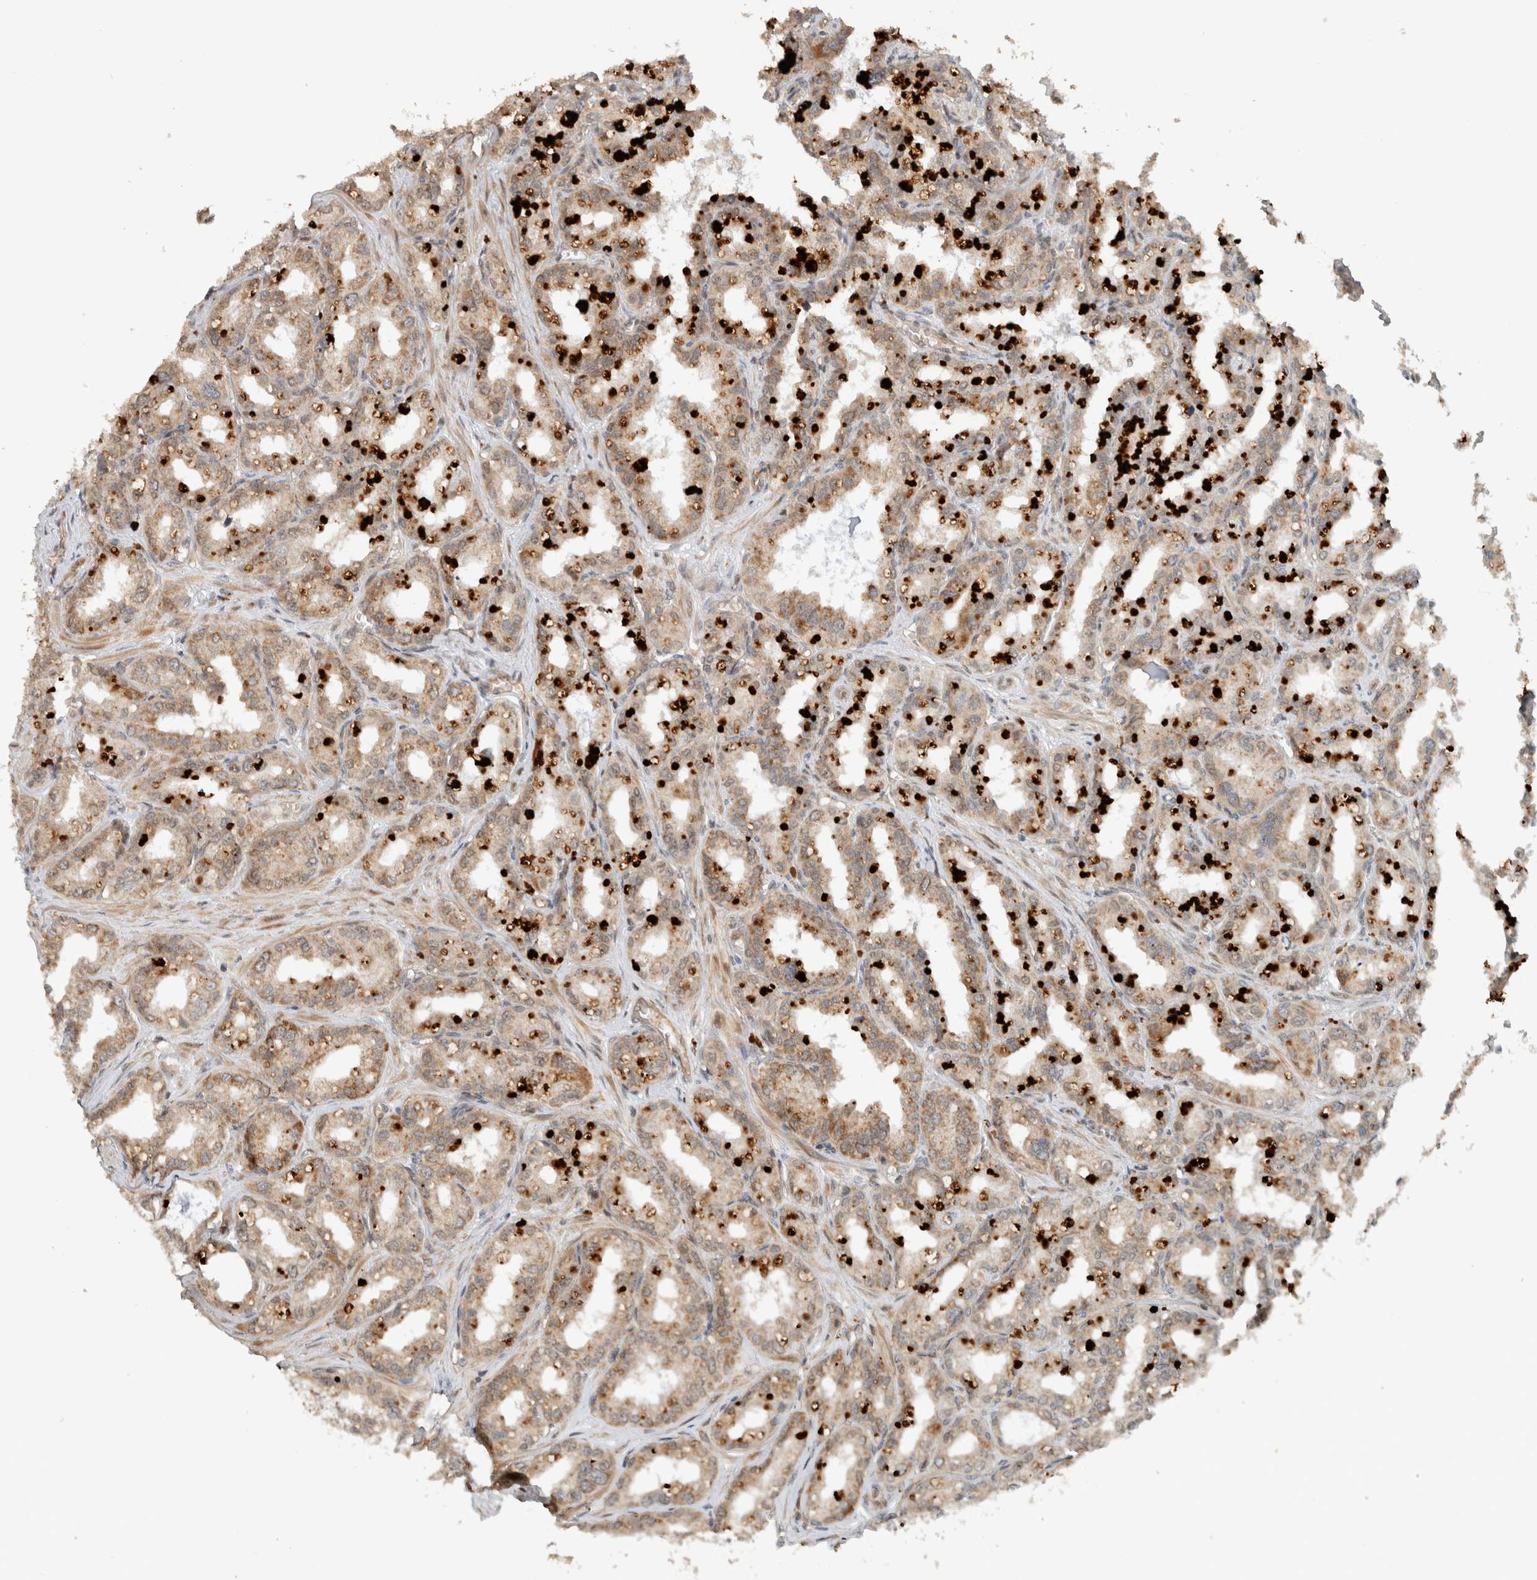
{"staining": {"intensity": "moderate", "quantity": ">75%", "location": "cytoplasmic/membranous"}, "tissue": "seminal vesicle", "cell_type": "Glandular cells", "image_type": "normal", "snomed": [{"axis": "morphology", "description": "Normal tissue, NOS"}, {"axis": "topography", "description": "Prostate"}, {"axis": "topography", "description": "Seminal veicle"}], "caption": "A medium amount of moderate cytoplasmic/membranous expression is seen in about >75% of glandular cells in benign seminal vesicle.", "gene": "CAAP1", "patient": {"sex": "male", "age": 51}}